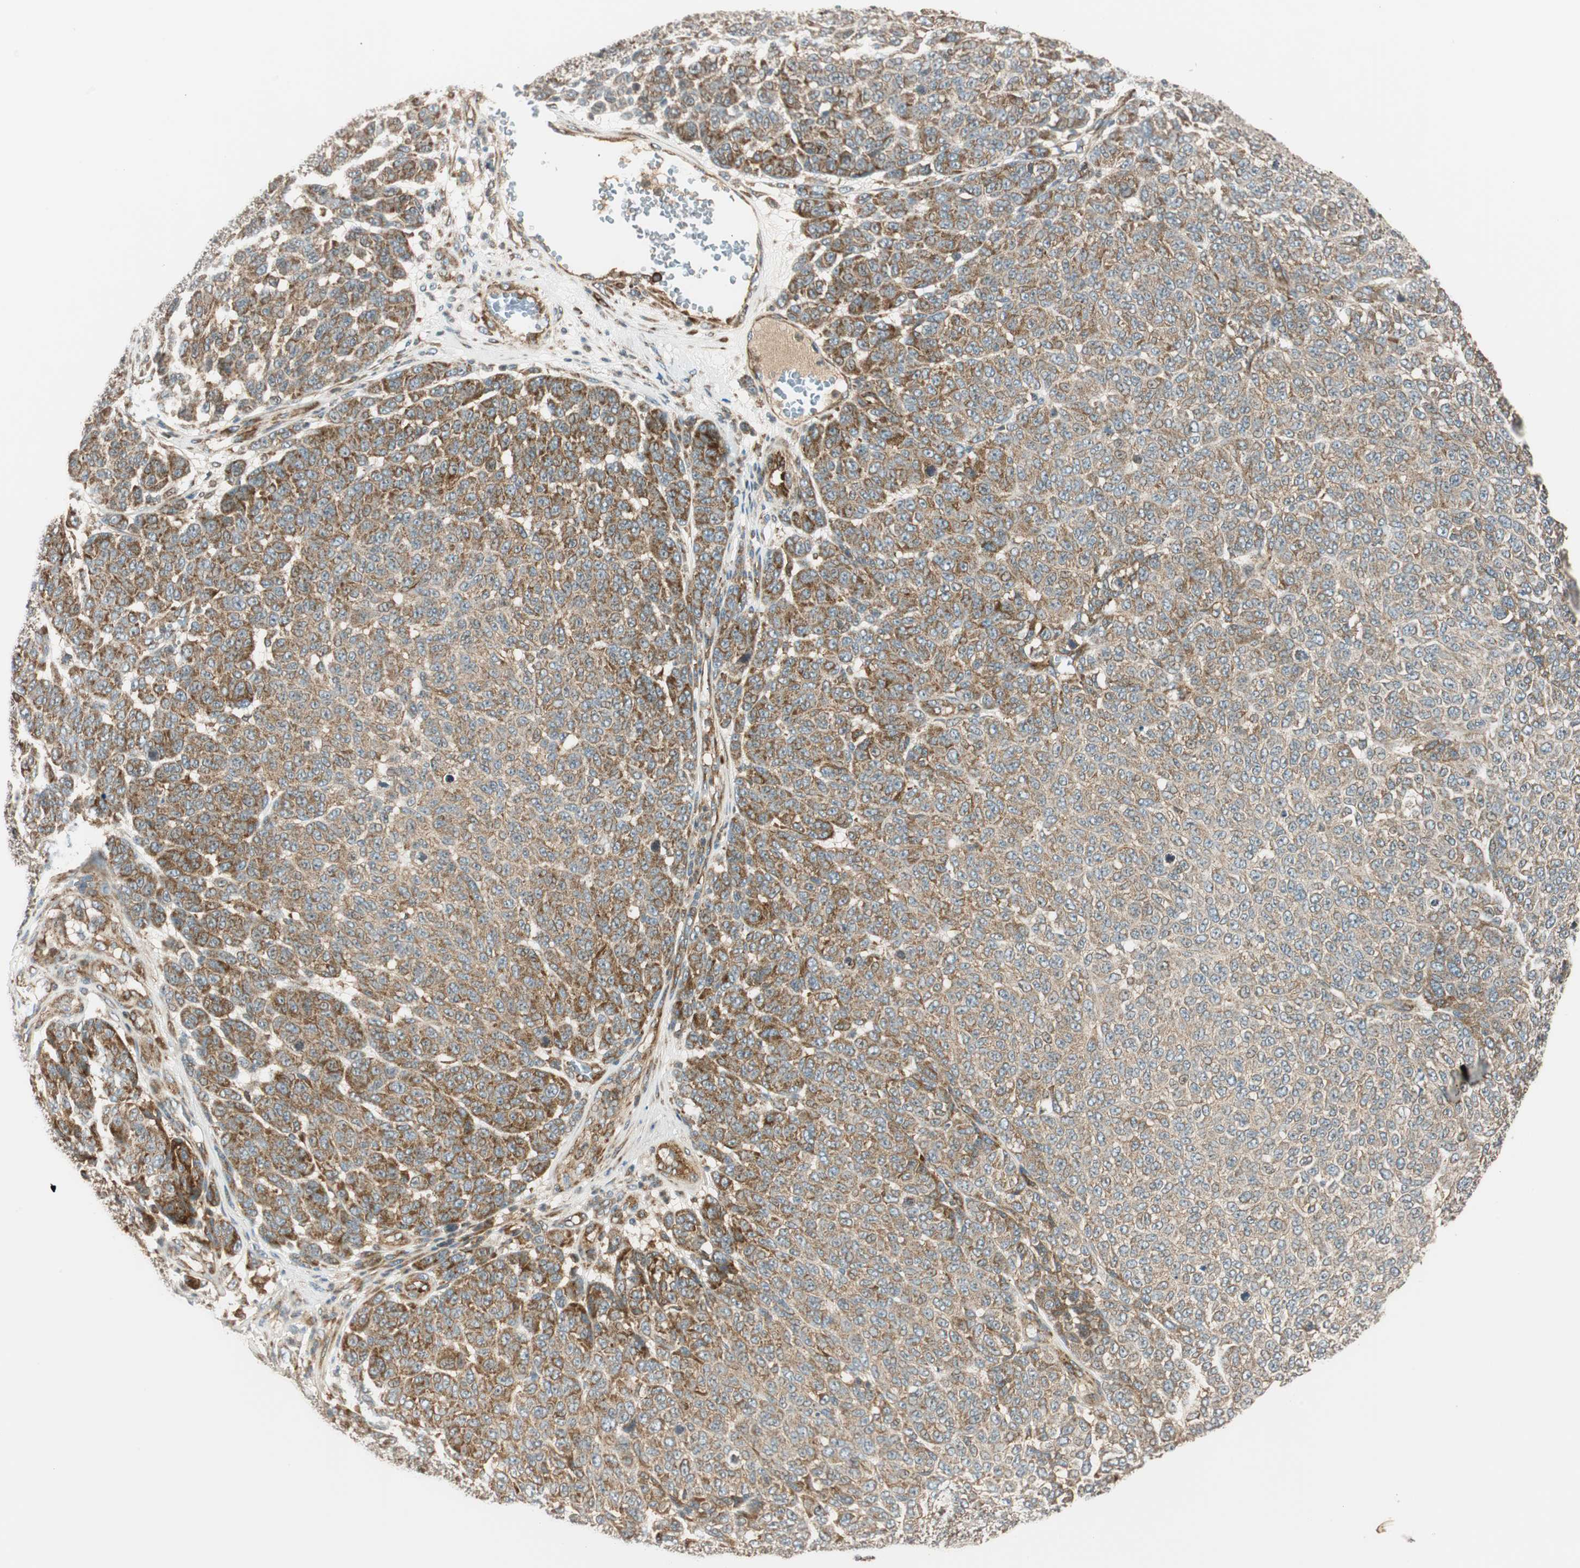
{"staining": {"intensity": "weak", "quantity": ">75%", "location": "cytoplasmic/membranous"}, "tissue": "melanoma", "cell_type": "Tumor cells", "image_type": "cancer", "snomed": [{"axis": "morphology", "description": "Malignant melanoma, NOS"}, {"axis": "topography", "description": "Skin"}], "caption": "Tumor cells display low levels of weak cytoplasmic/membranous staining in approximately >75% of cells in melanoma. (Stains: DAB (3,3'-diaminobenzidine) in brown, nuclei in blue, Microscopy: brightfield microscopy at high magnification).", "gene": "ABI1", "patient": {"sex": "male", "age": 59}}